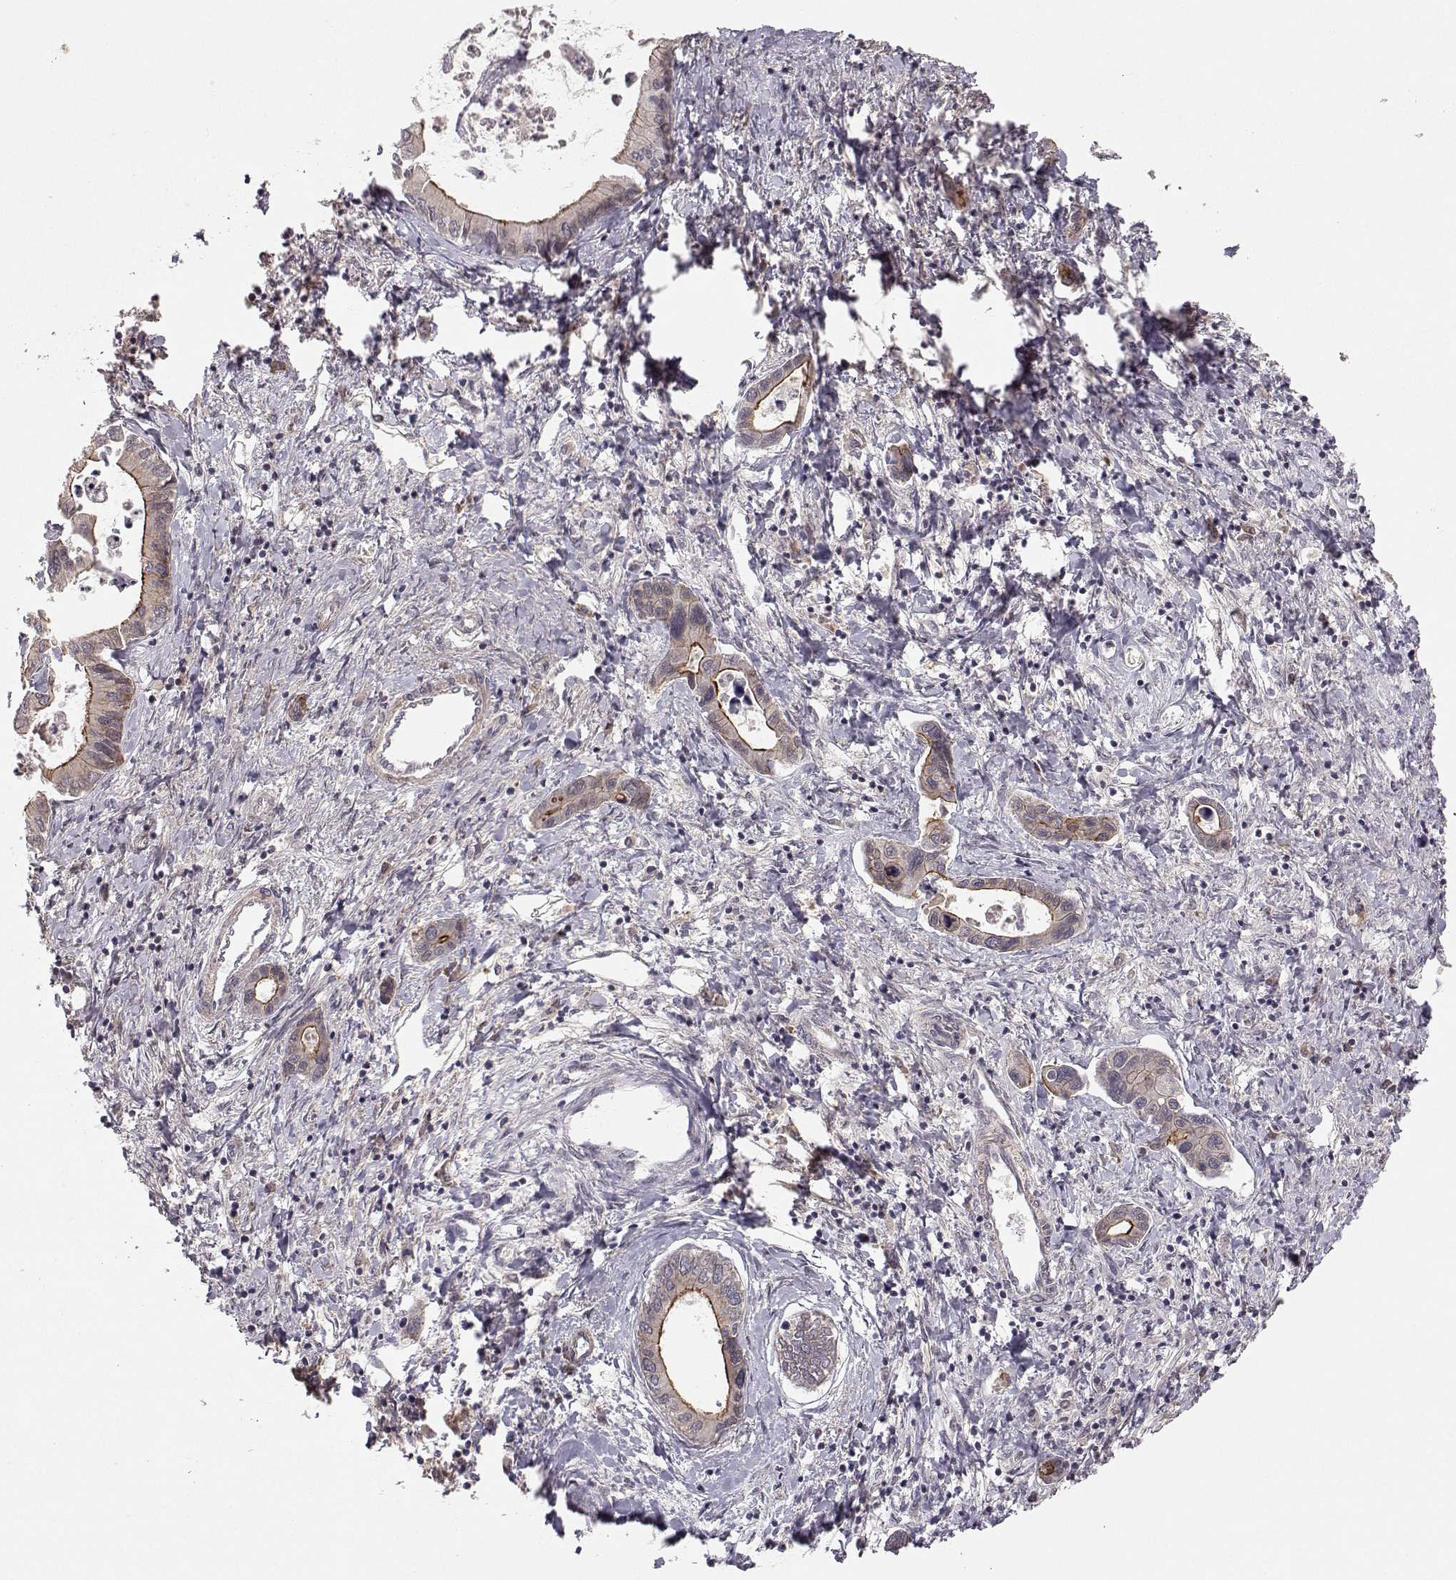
{"staining": {"intensity": "strong", "quantity": "<25%", "location": "cytoplasmic/membranous"}, "tissue": "liver cancer", "cell_type": "Tumor cells", "image_type": "cancer", "snomed": [{"axis": "morphology", "description": "Cholangiocarcinoma"}, {"axis": "topography", "description": "Liver"}], "caption": "Liver cancer was stained to show a protein in brown. There is medium levels of strong cytoplasmic/membranous expression in approximately <25% of tumor cells.", "gene": "PLEKHG3", "patient": {"sex": "male", "age": 66}}